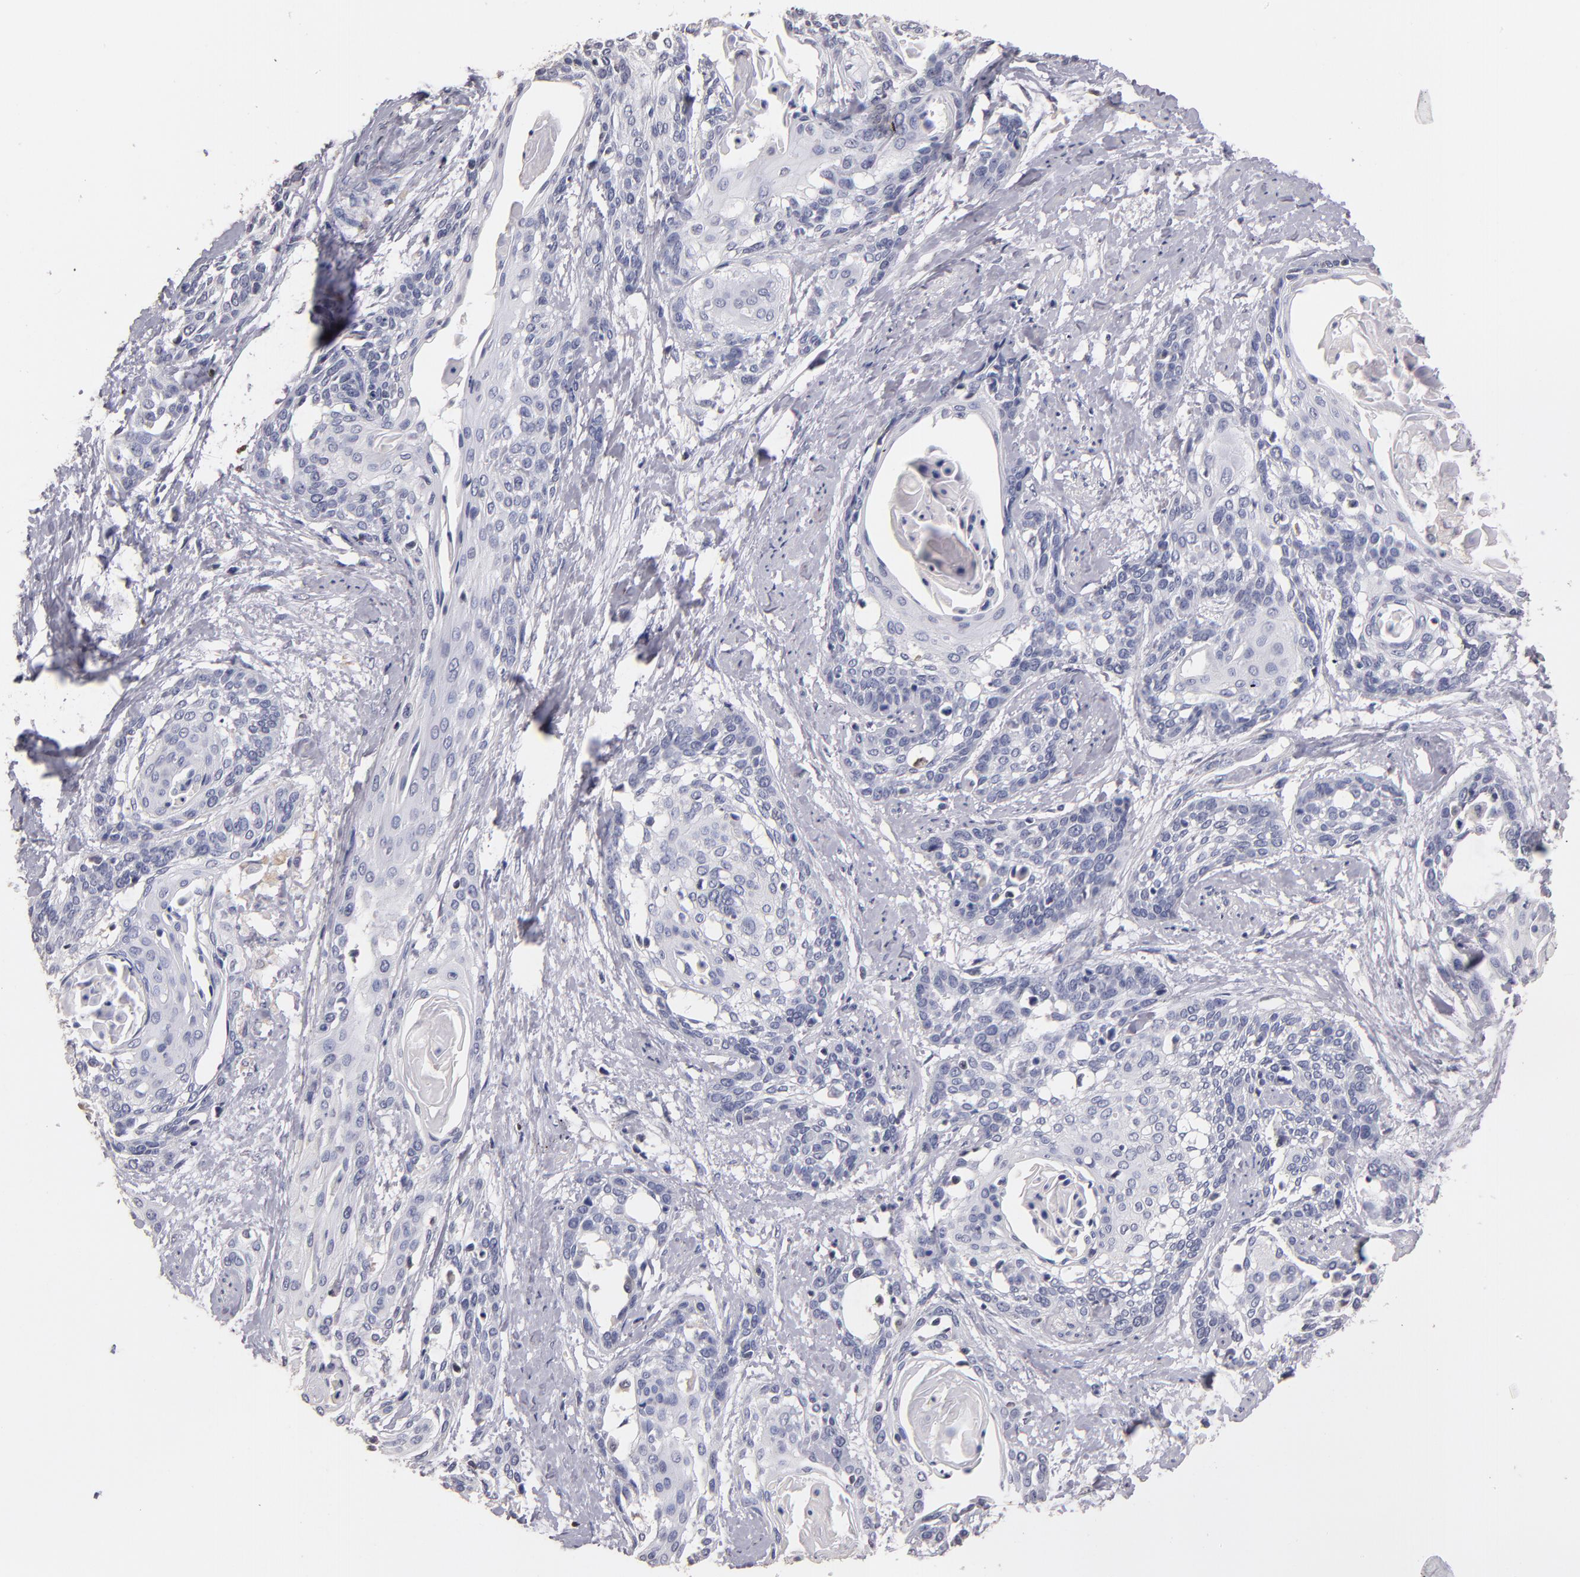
{"staining": {"intensity": "negative", "quantity": "none", "location": "none"}, "tissue": "cervical cancer", "cell_type": "Tumor cells", "image_type": "cancer", "snomed": [{"axis": "morphology", "description": "Squamous cell carcinoma, NOS"}, {"axis": "topography", "description": "Cervix"}], "caption": "An immunohistochemistry image of cervical cancer is shown. There is no staining in tumor cells of cervical cancer. Nuclei are stained in blue.", "gene": "SOX10", "patient": {"sex": "female", "age": 57}}